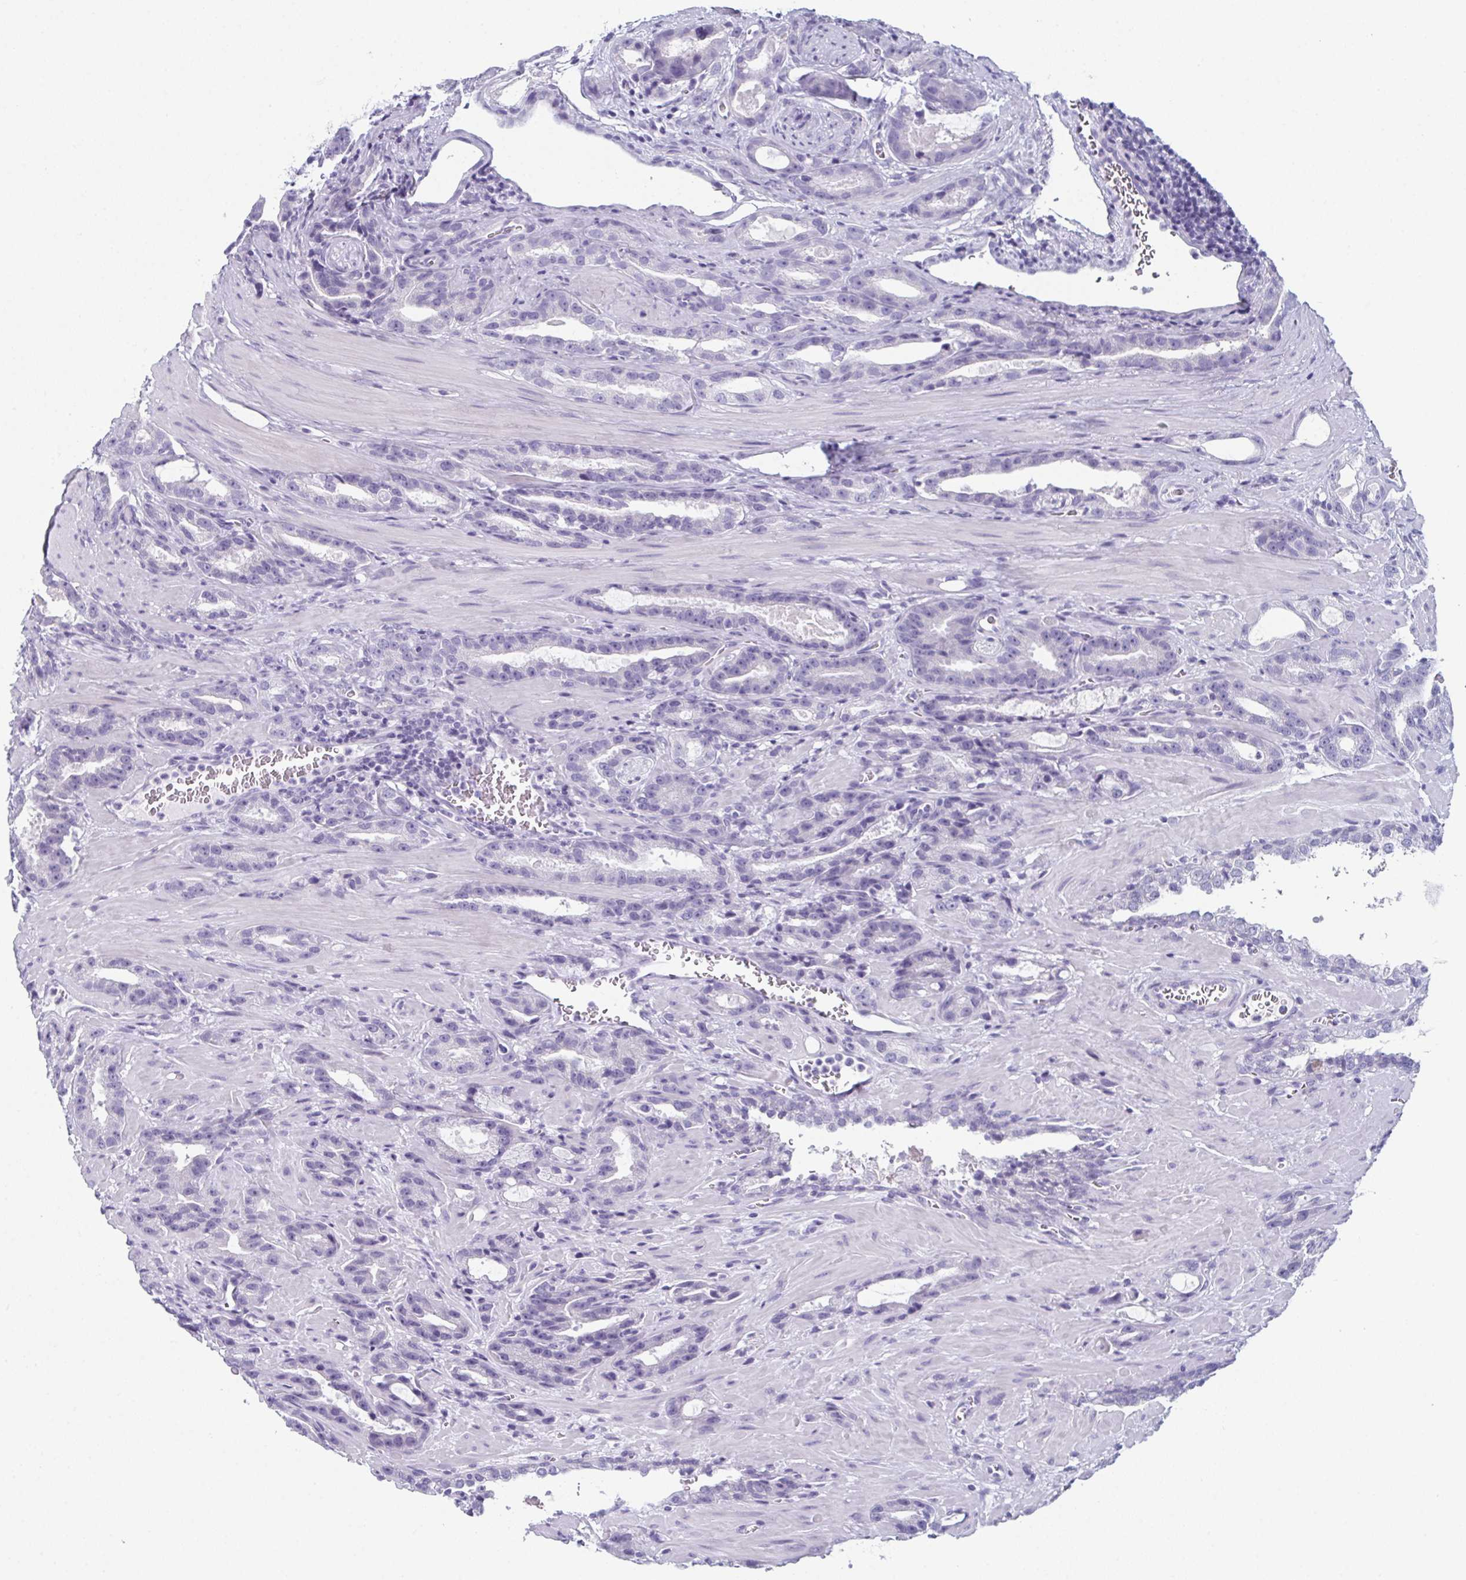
{"staining": {"intensity": "negative", "quantity": "none", "location": "none"}, "tissue": "prostate cancer", "cell_type": "Tumor cells", "image_type": "cancer", "snomed": [{"axis": "morphology", "description": "Adenocarcinoma, High grade"}, {"axis": "topography", "description": "Prostate"}], "caption": "Immunohistochemical staining of human prostate cancer reveals no significant expression in tumor cells.", "gene": "ENKUR", "patient": {"sex": "male", "age": 65}}